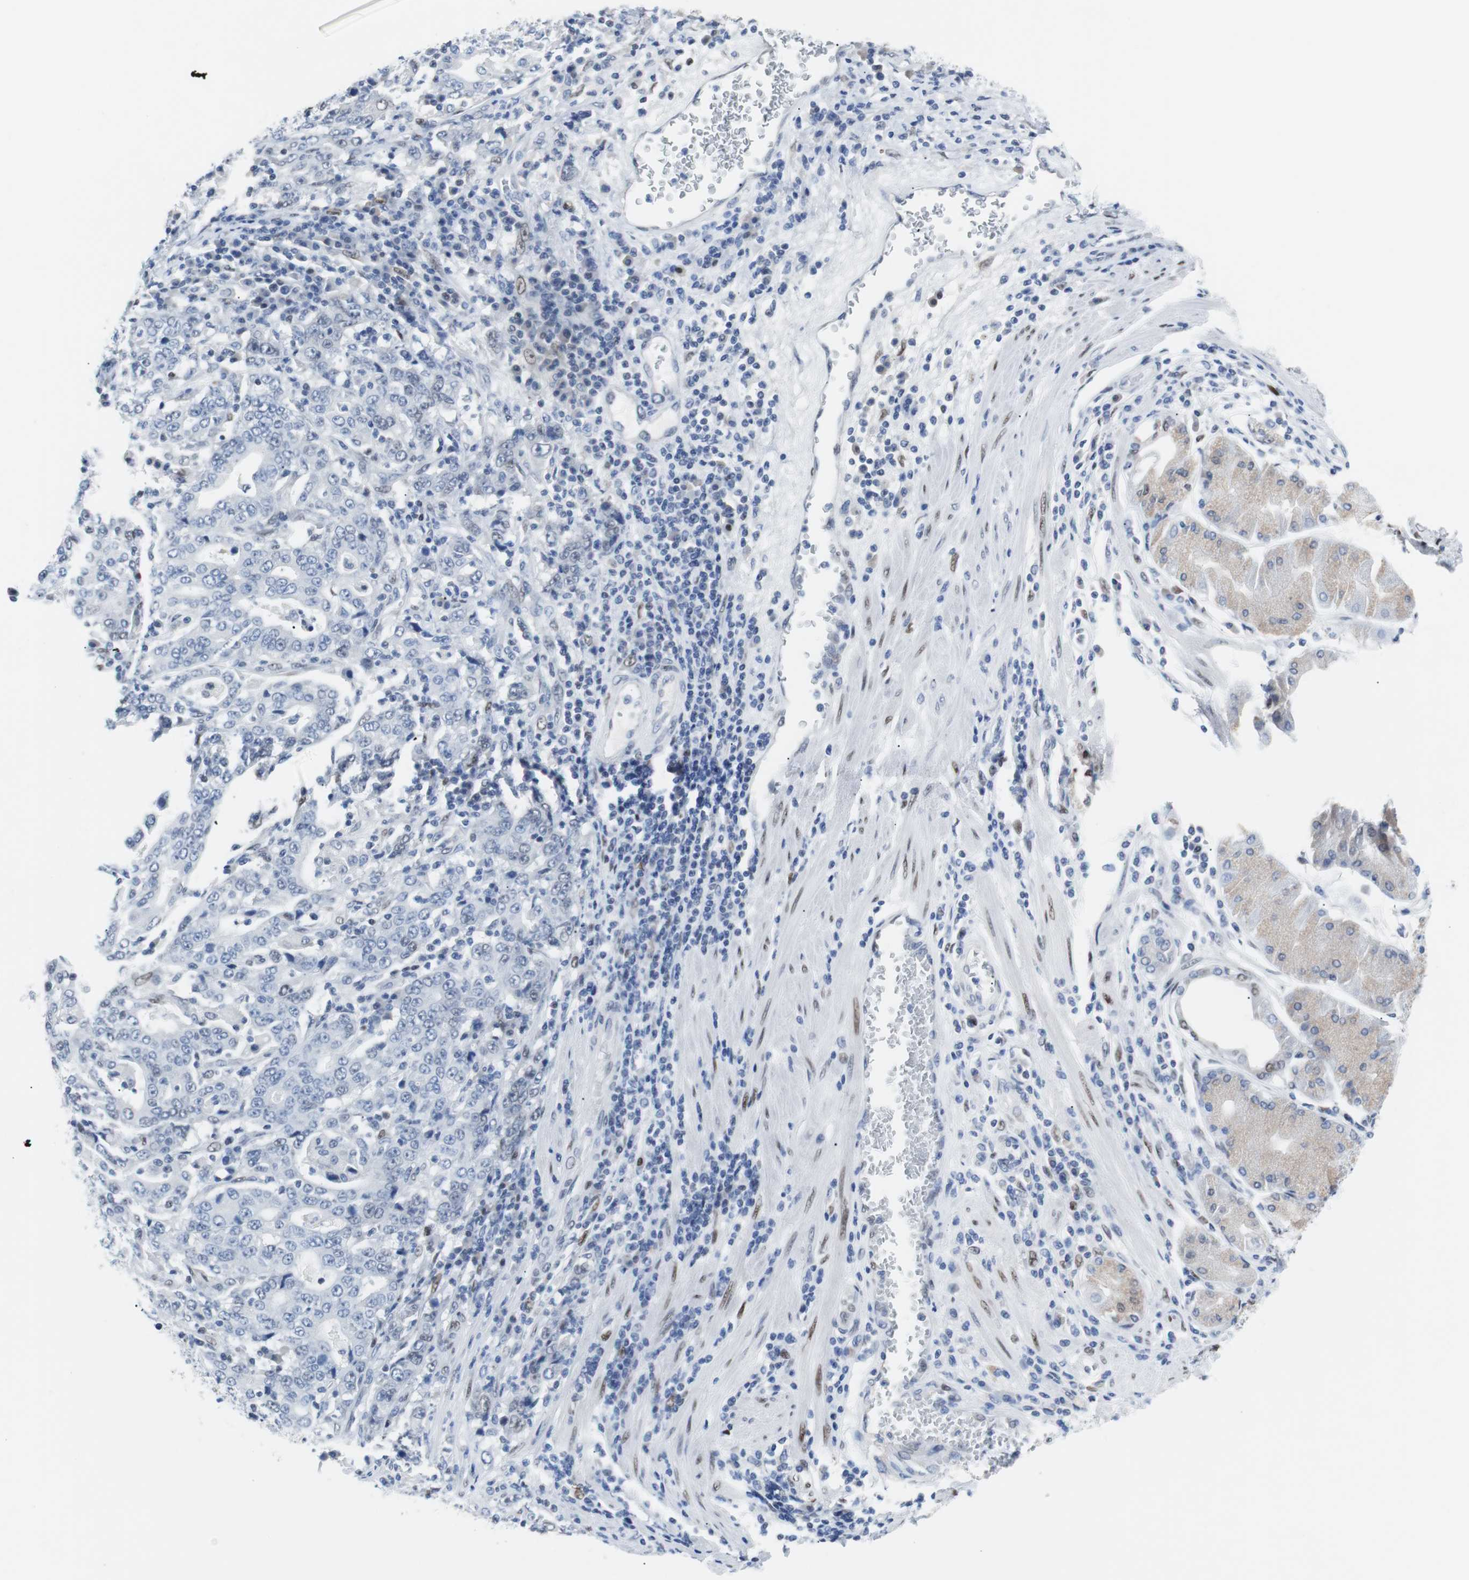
{"staining": {"intensity": "weak", "quantity": "<25%", "location": "nuclear"}, "tissue": "stomach cancer", "cell_type": "Tumor cells", "image_type": "cancer", "snomed": [{"axis": "morphology", "description": "Normal tissue, NOS"}, {"axis": "morphology", "description": "Adenocarcinoma, NOS"}, {"axis": "topography", "description": "Stomach, upper"}, {"axis": "topography", "description": "Stomach"}], "caption": "Stomach cancer (adenocarcinoma) was stained to show a protein in brown. There is no significant expression in tumor cells. Brightfield microscopy of IHC stained with DAB (brown) and hematoxylin (blue), captured at high magnification.", "gene": "JUN", "patient": {"sex": "male", "age": 59}}